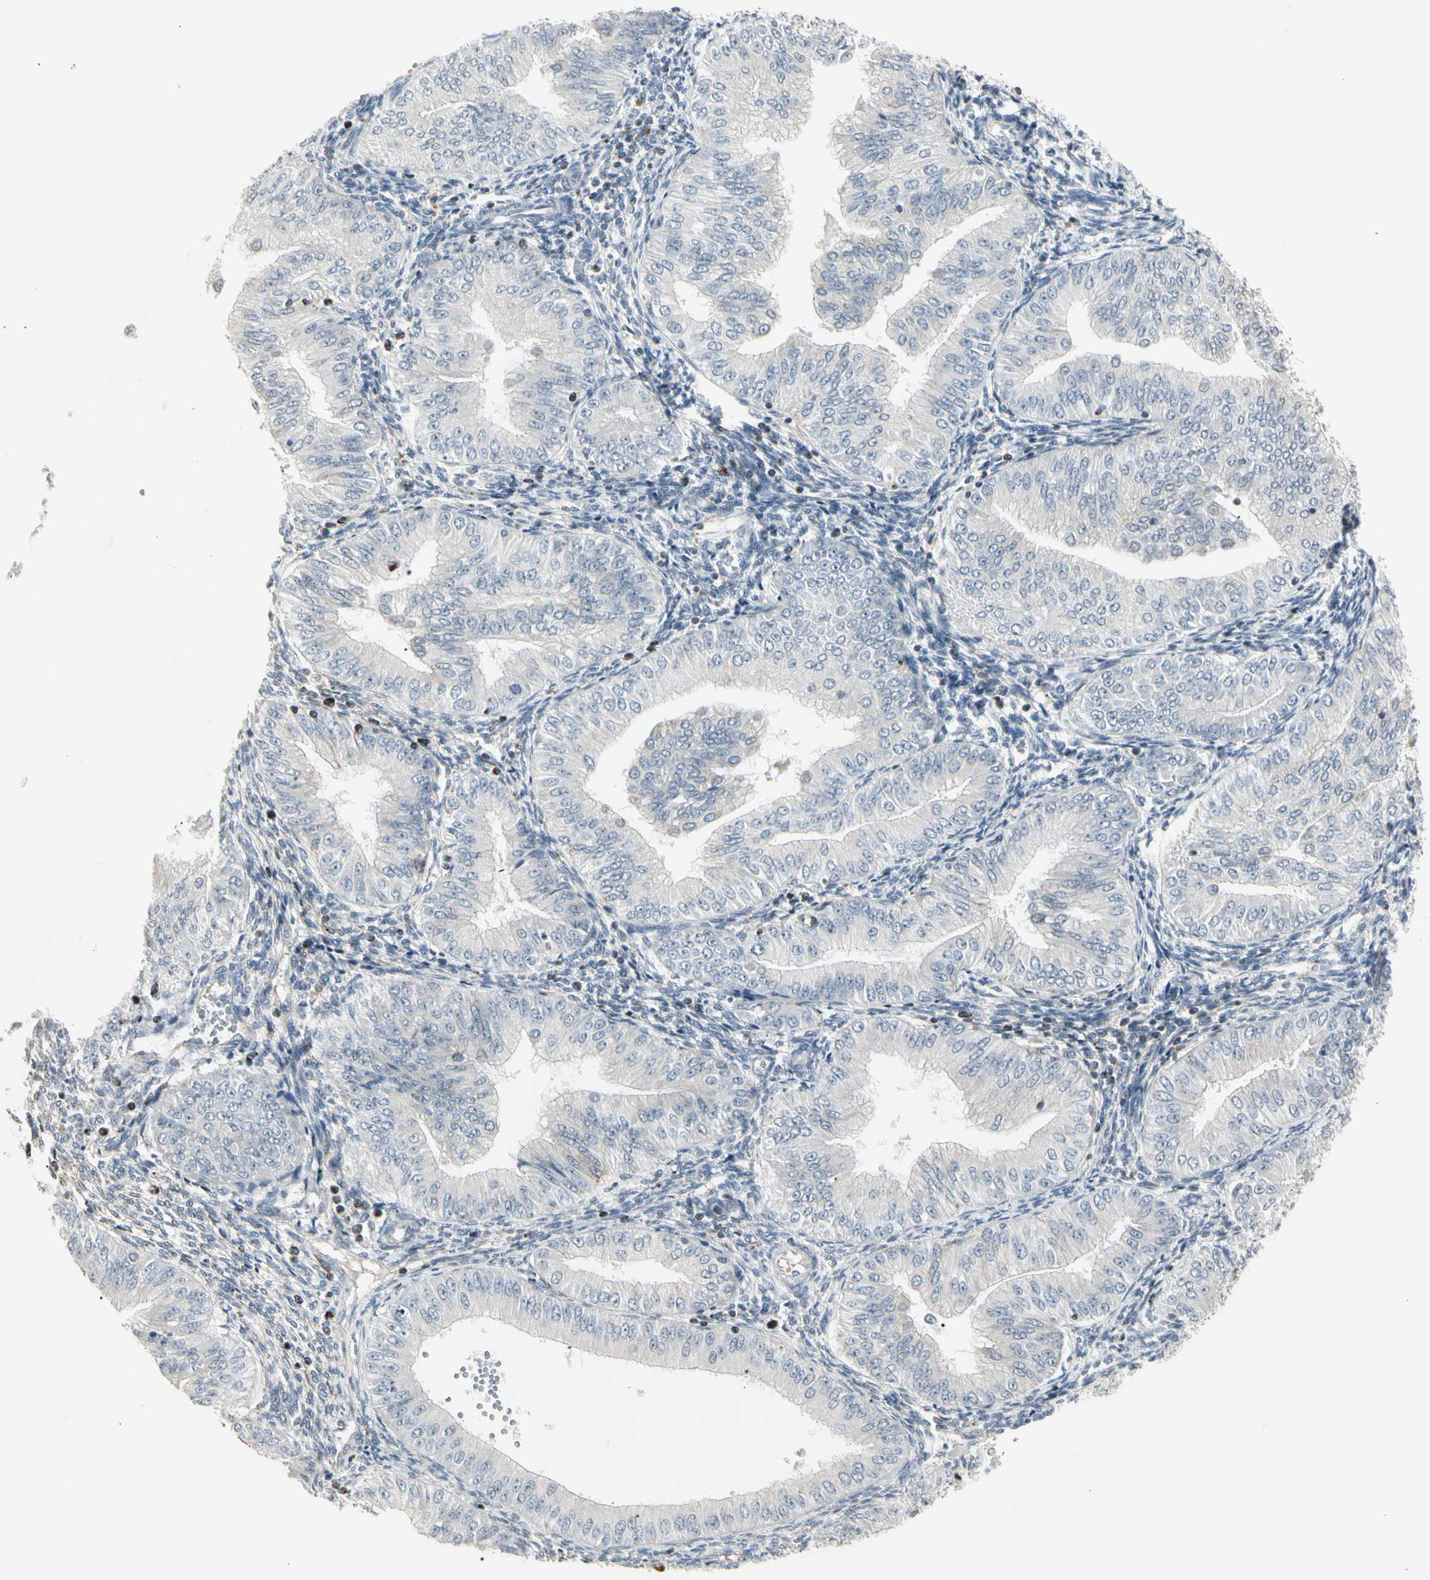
{"staining": {"intensity": "negative", "quantity": "none", "location": "none"}, "tissue": "endometrial cancer", "cell_type": "Tumor cells", "image_type": "cancer", "snomed": [{"axis": "morphology", "description": "Normal tissue, NOS"}, {"axis": "morphology", "description": "Adenocarcinoma, NOS"}, {"axis": "topography", "description": "Endometrium"}], "caption": "DAB (3,3'-diaminobenzidine) immunohistochemical staining of human adenocarcinoma (endometrial) displays no significant staining in tumor cells.", "gene": "TMEM176A", "patient": {"sex": "female", "age": 53}}